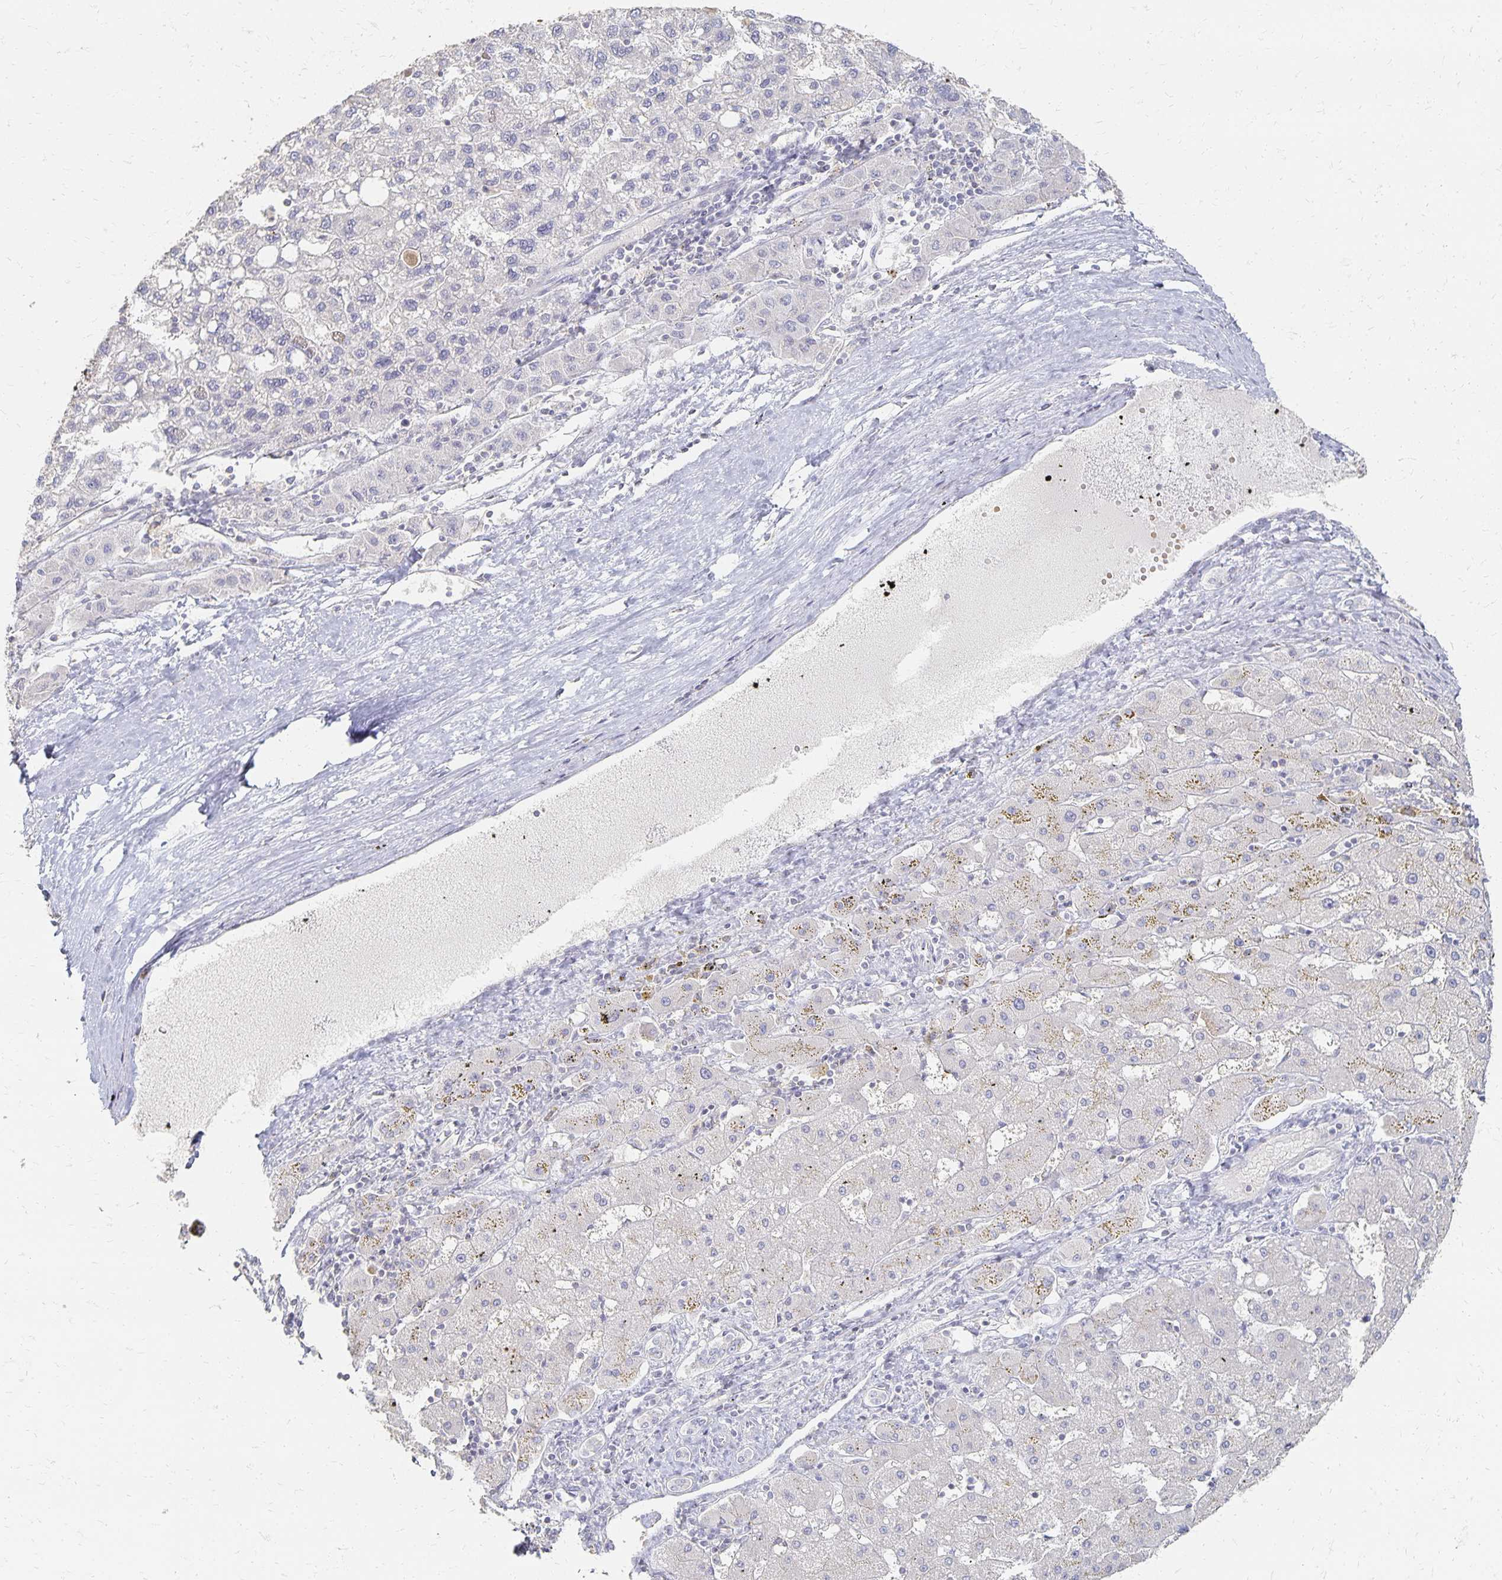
{"staining": {"intensity": "negative", "quantity": "none", "location": "none"}, "tissue": "liver cancer", "cell_type": "Tumor cells", "image_type": "cancer", "snomed": [{"axis": "morphology", "description": "Carcinoma, Hepatocellular, NOS"}, {"axis": "topography", "description": "Liver"}], "caption": "DAB immunohistochemical staining of liver cancer (hepatocellular carcinoma) exhibits no significant staining in tumor cells.", "gene": "CST6", "patient": {"sex": "female", "age": 82}}